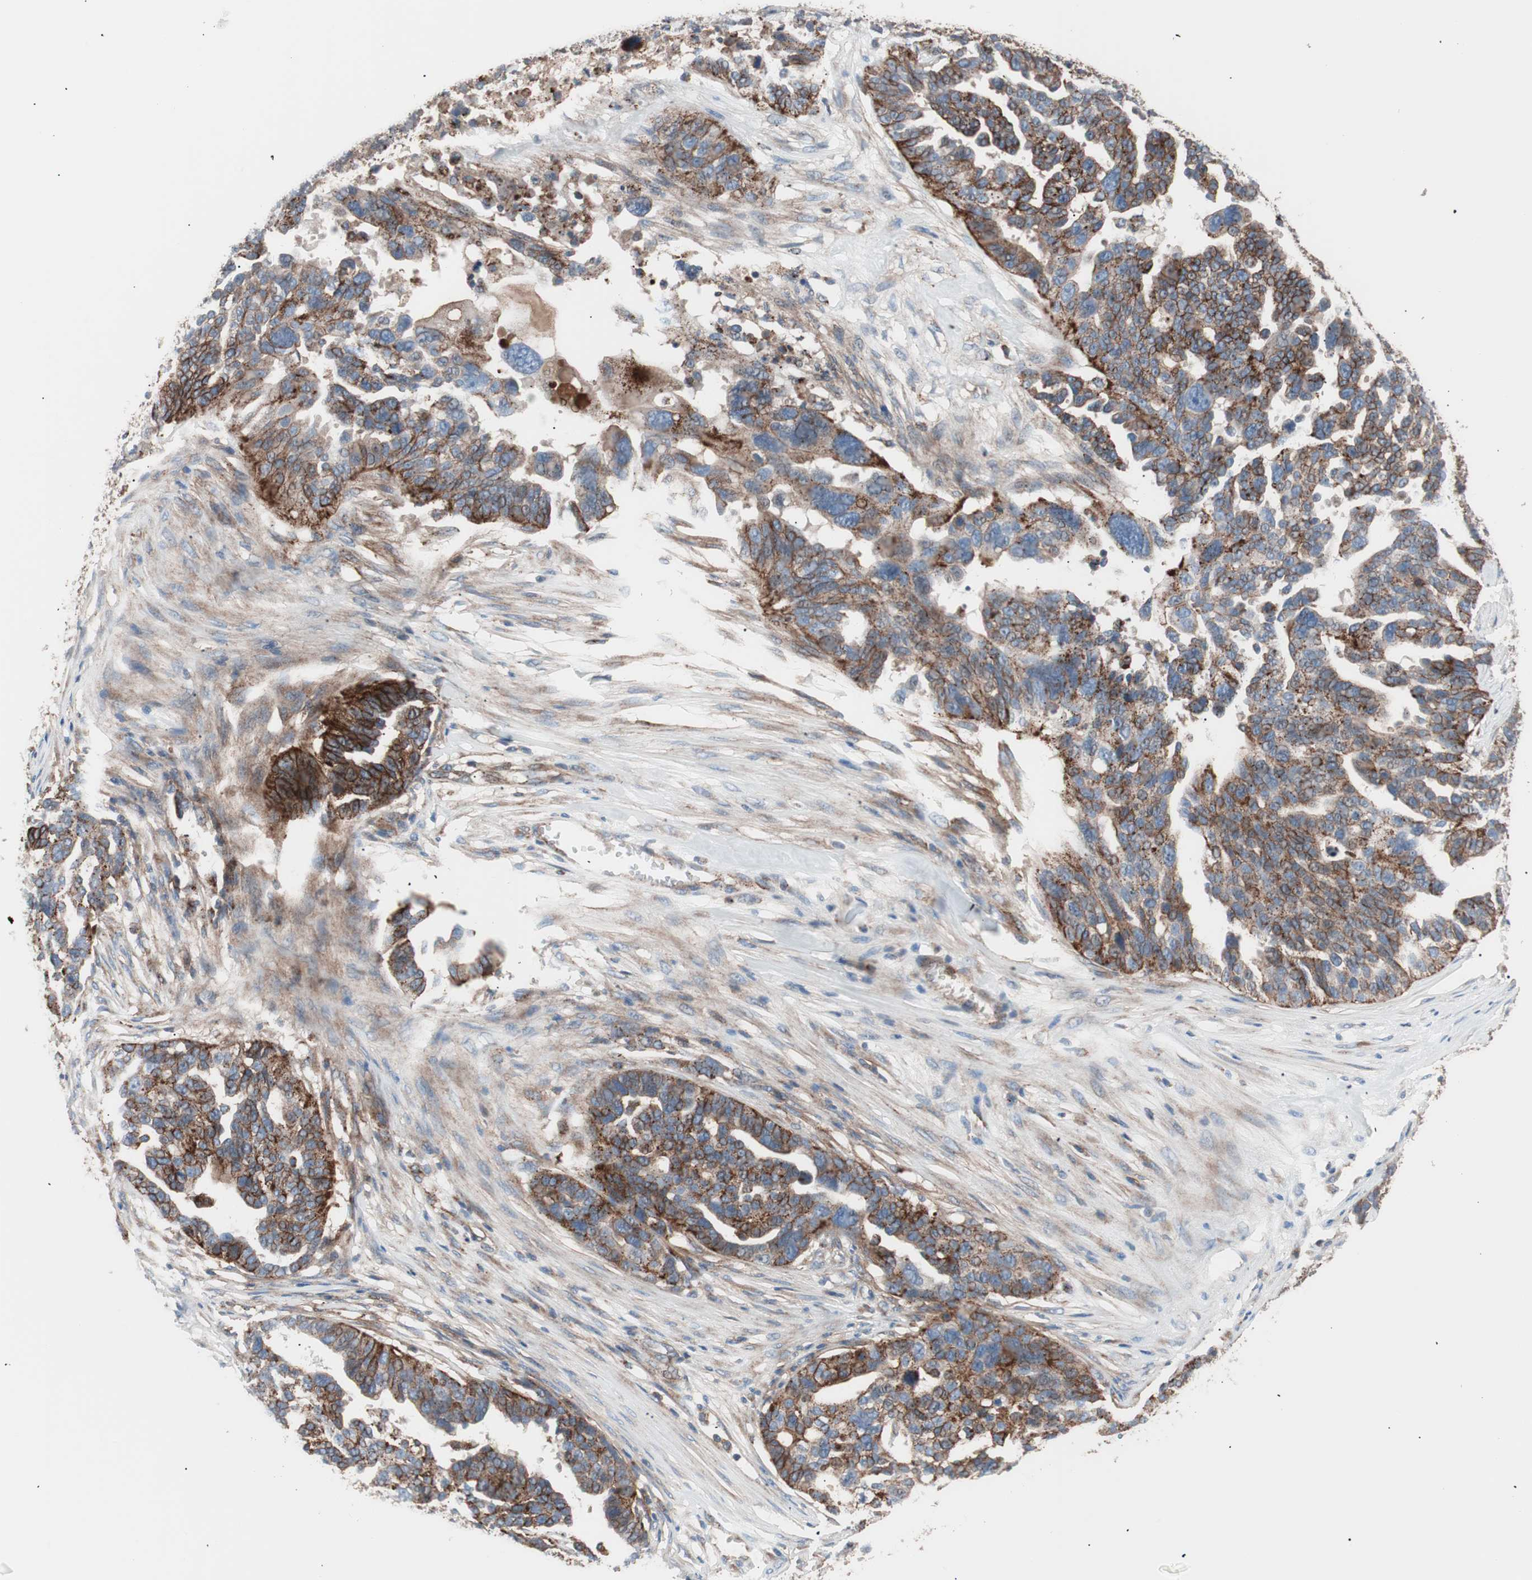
{"staining": {"intensity": "moderate", "quantity": ">75%", "location": "cytoplasmic/membranous"}, "tissue": "ovarian cancer", "cell_type": "Tumor cells", "image_type": "cancer", "snomed": [{"axis": "morphology", "description": "Cystadenocarcinoma, serous, NOS"}, {"axis": "topography", "description": "Ovary"}], "caption": "Immunohistochemistry (IHC) image of neoplastic tissue: human ovarian serous cystadenocarcinoma stained using immunohistochemistry (IHC) displays medium levels of moderate protein expression localized specifically in the cytoplasmic/membranous of tumor cells, appearing as a cytoplasmic/membranous brown color.", "gene": "FLOT2", "patient": {"sex": "female", "age": 59}}